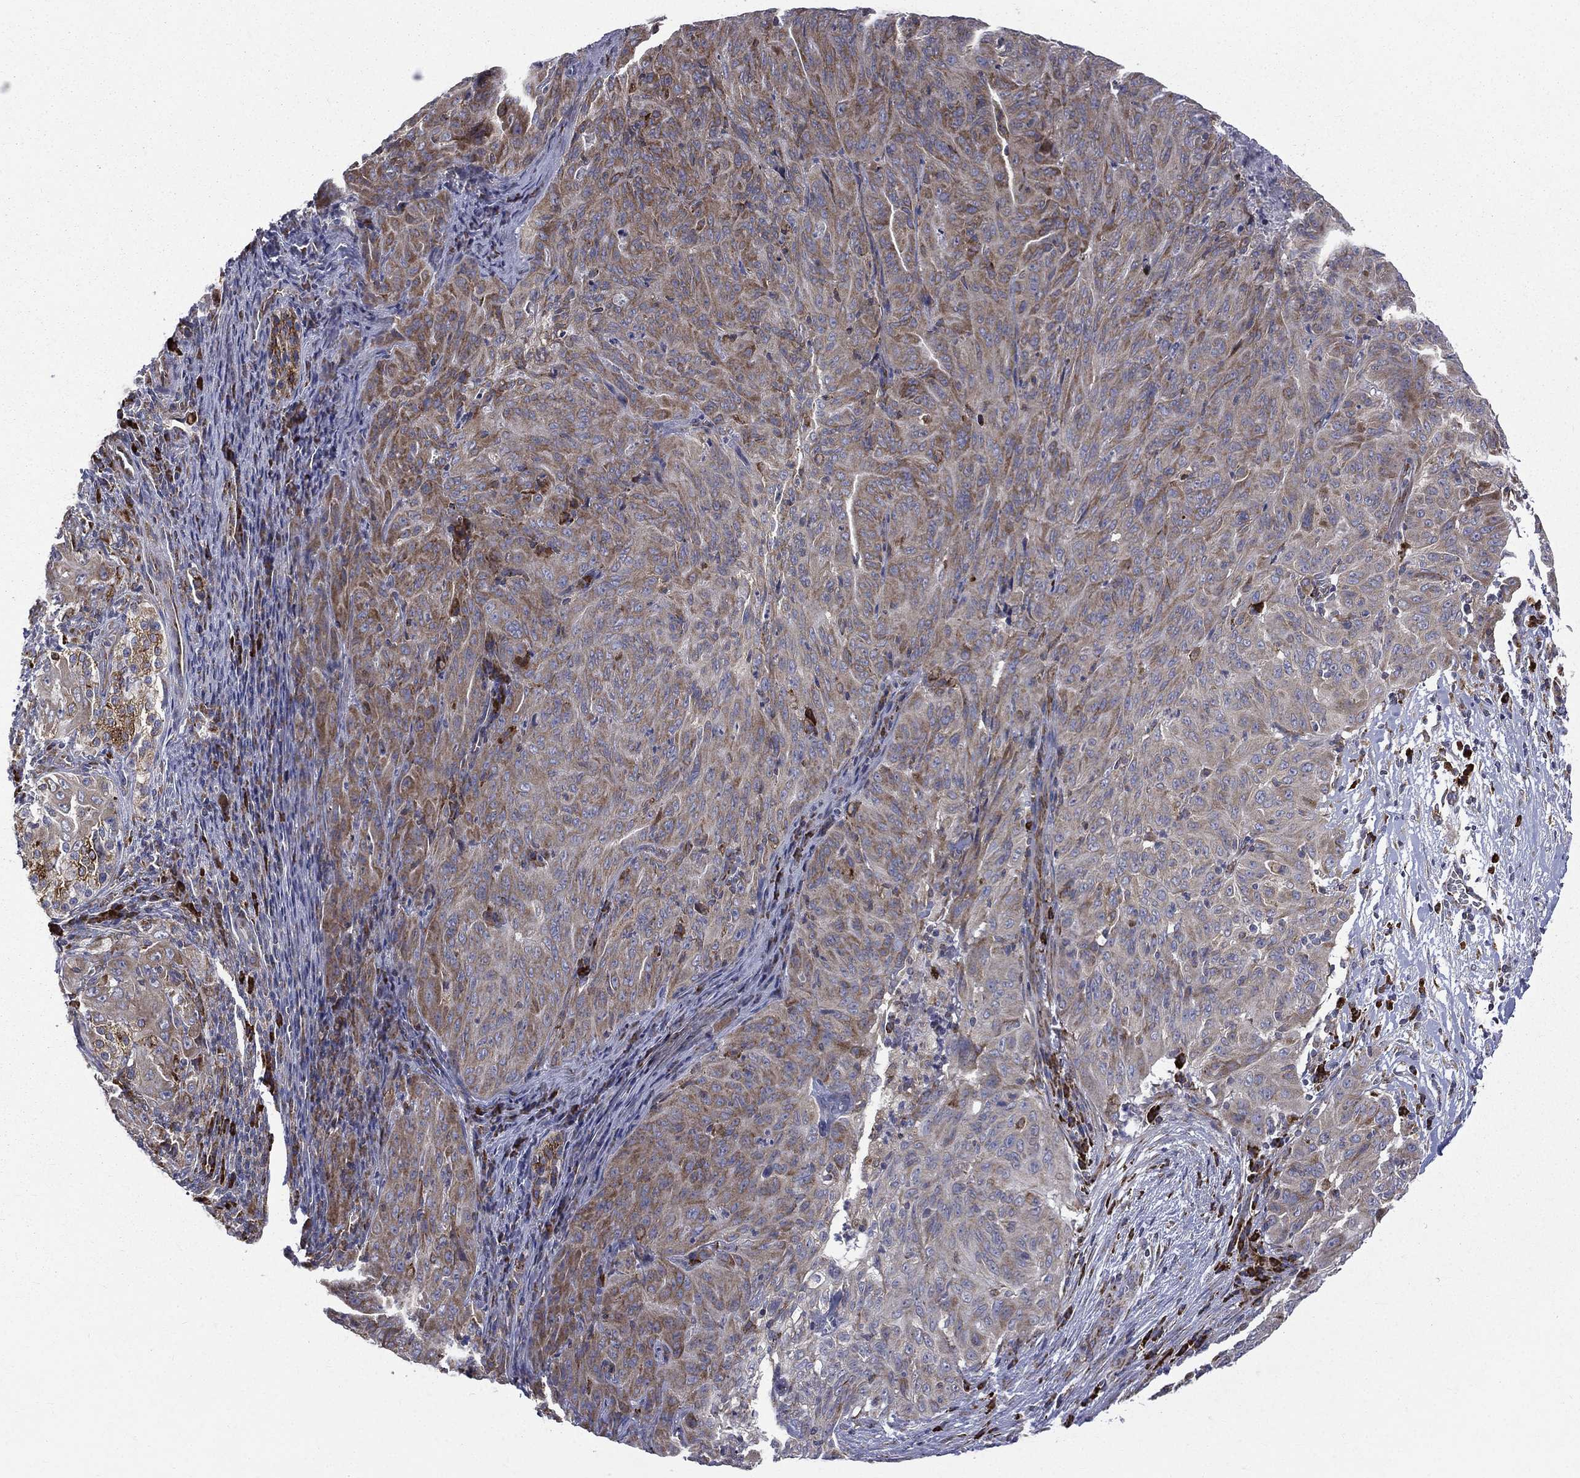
{"staining": {"intensity": "moderate", "quantity": ">75%", "location": "cytoplasmic/membranous"}, "tissue": "pancreatic cancer", "cell_type": "Tumor cells", "image_type": "cancer", "snomed": [{"axis": "morphology", "description": "Adenocarcinoma, NOS"}, {"axis": "topography", "description": "Pancreas"}], "caption": "A brown stain labels moderate cytoplasmic/membranous expression of a protein in pancreatic adenocarcinoma tumor cells.", "gene": "C20orf96", "patient": {"sex": "male", "age": 63}}